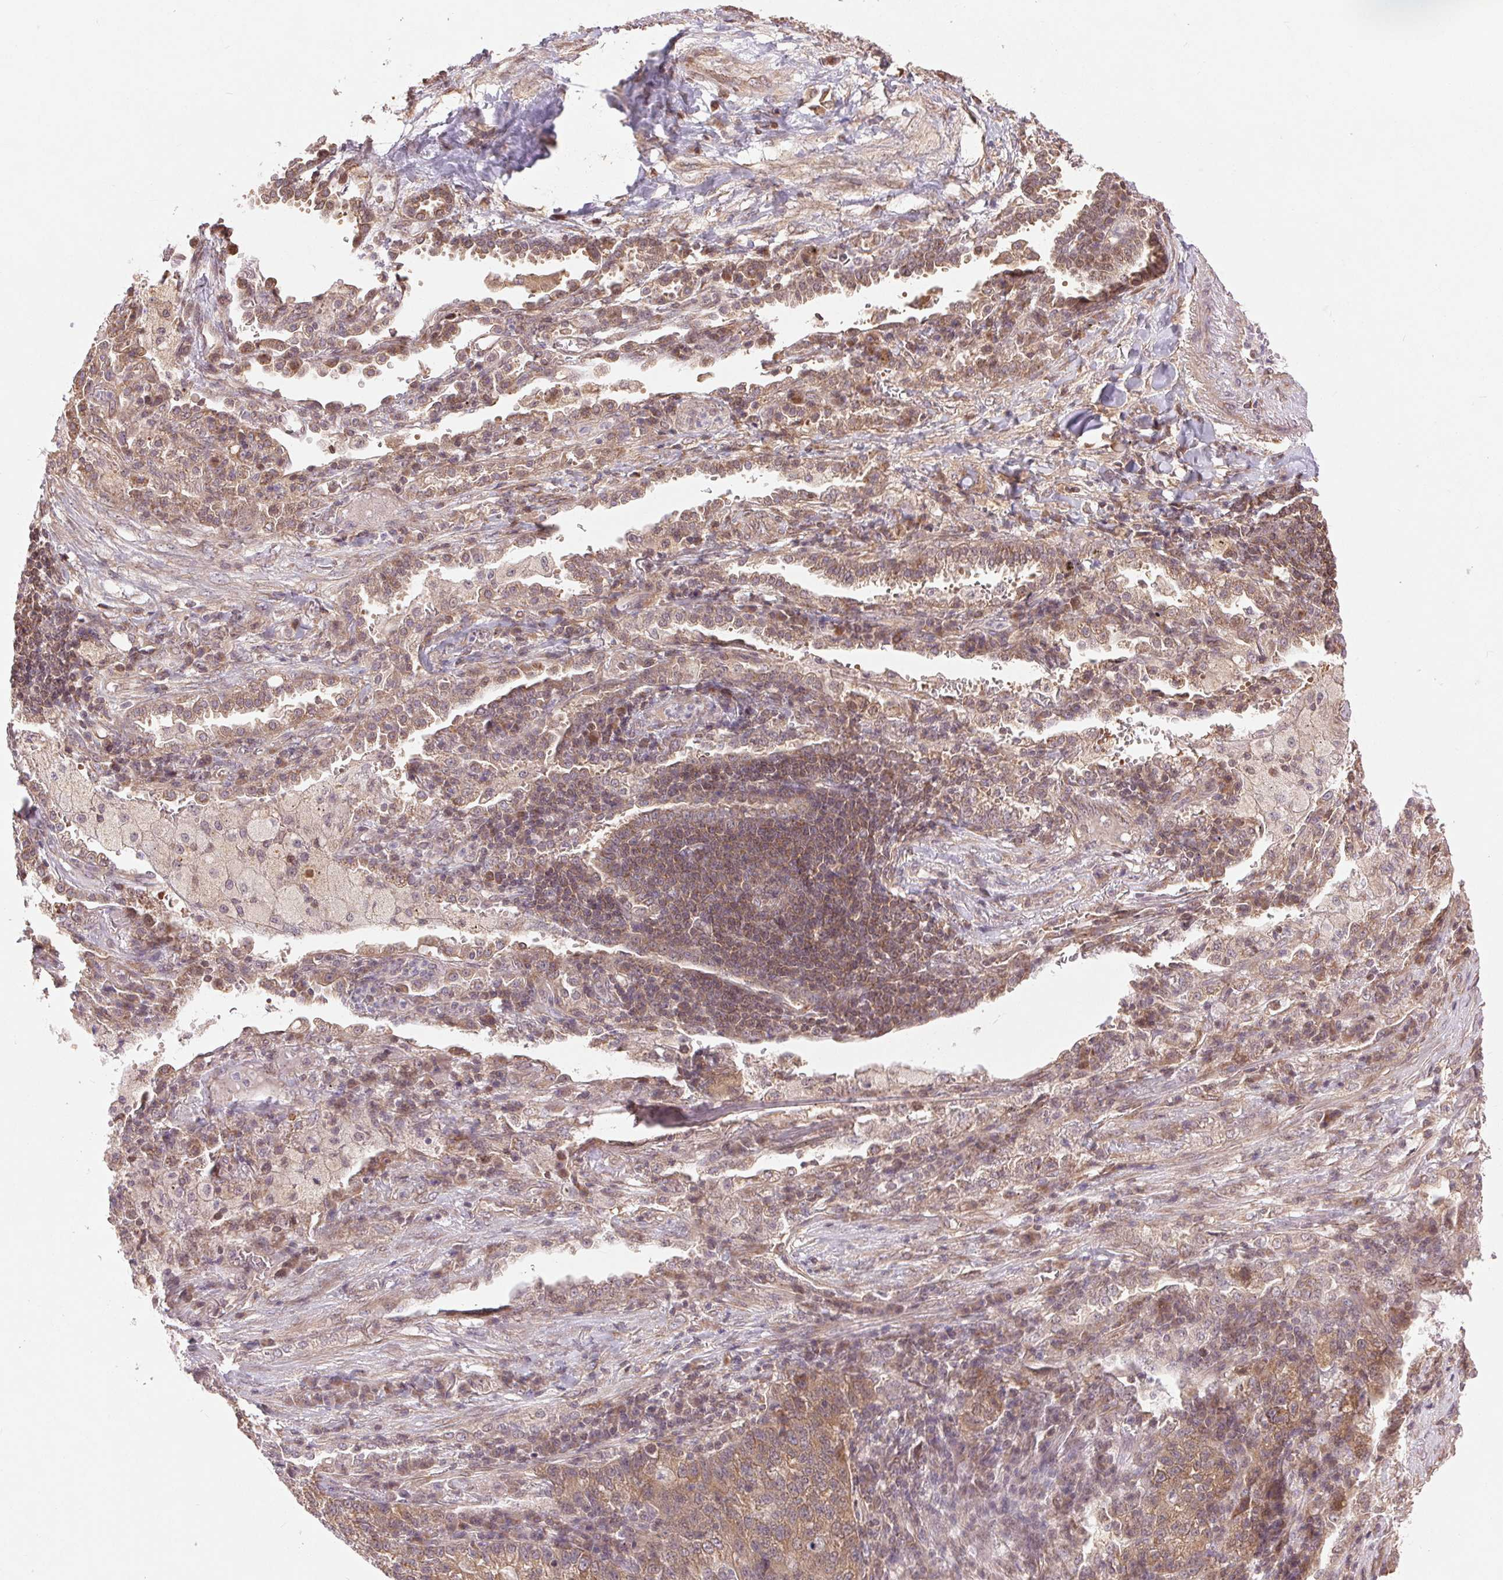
{"staining": {"intensity": "moderate", "quantity": ">75%", "location": "cytoplasmic/membranous"}, "tissue": "lung cancer", "cell_type": "Tumor cells", "image_type": "cancer", "snomed": [{"axis": "morphology", "description": "Adenocarcinoma, NOS"}, {"axis": "topography", "description": "Lung"}], "caption": "Protein positivity by immunohistochemistry displays moderate cytoplasmic/membranous positivity in about >75% of tumor cells in lung cancer (adenocarcinoma).", "gene": "BTF3L4", "patient": {"sex": "male", "age": 57}}